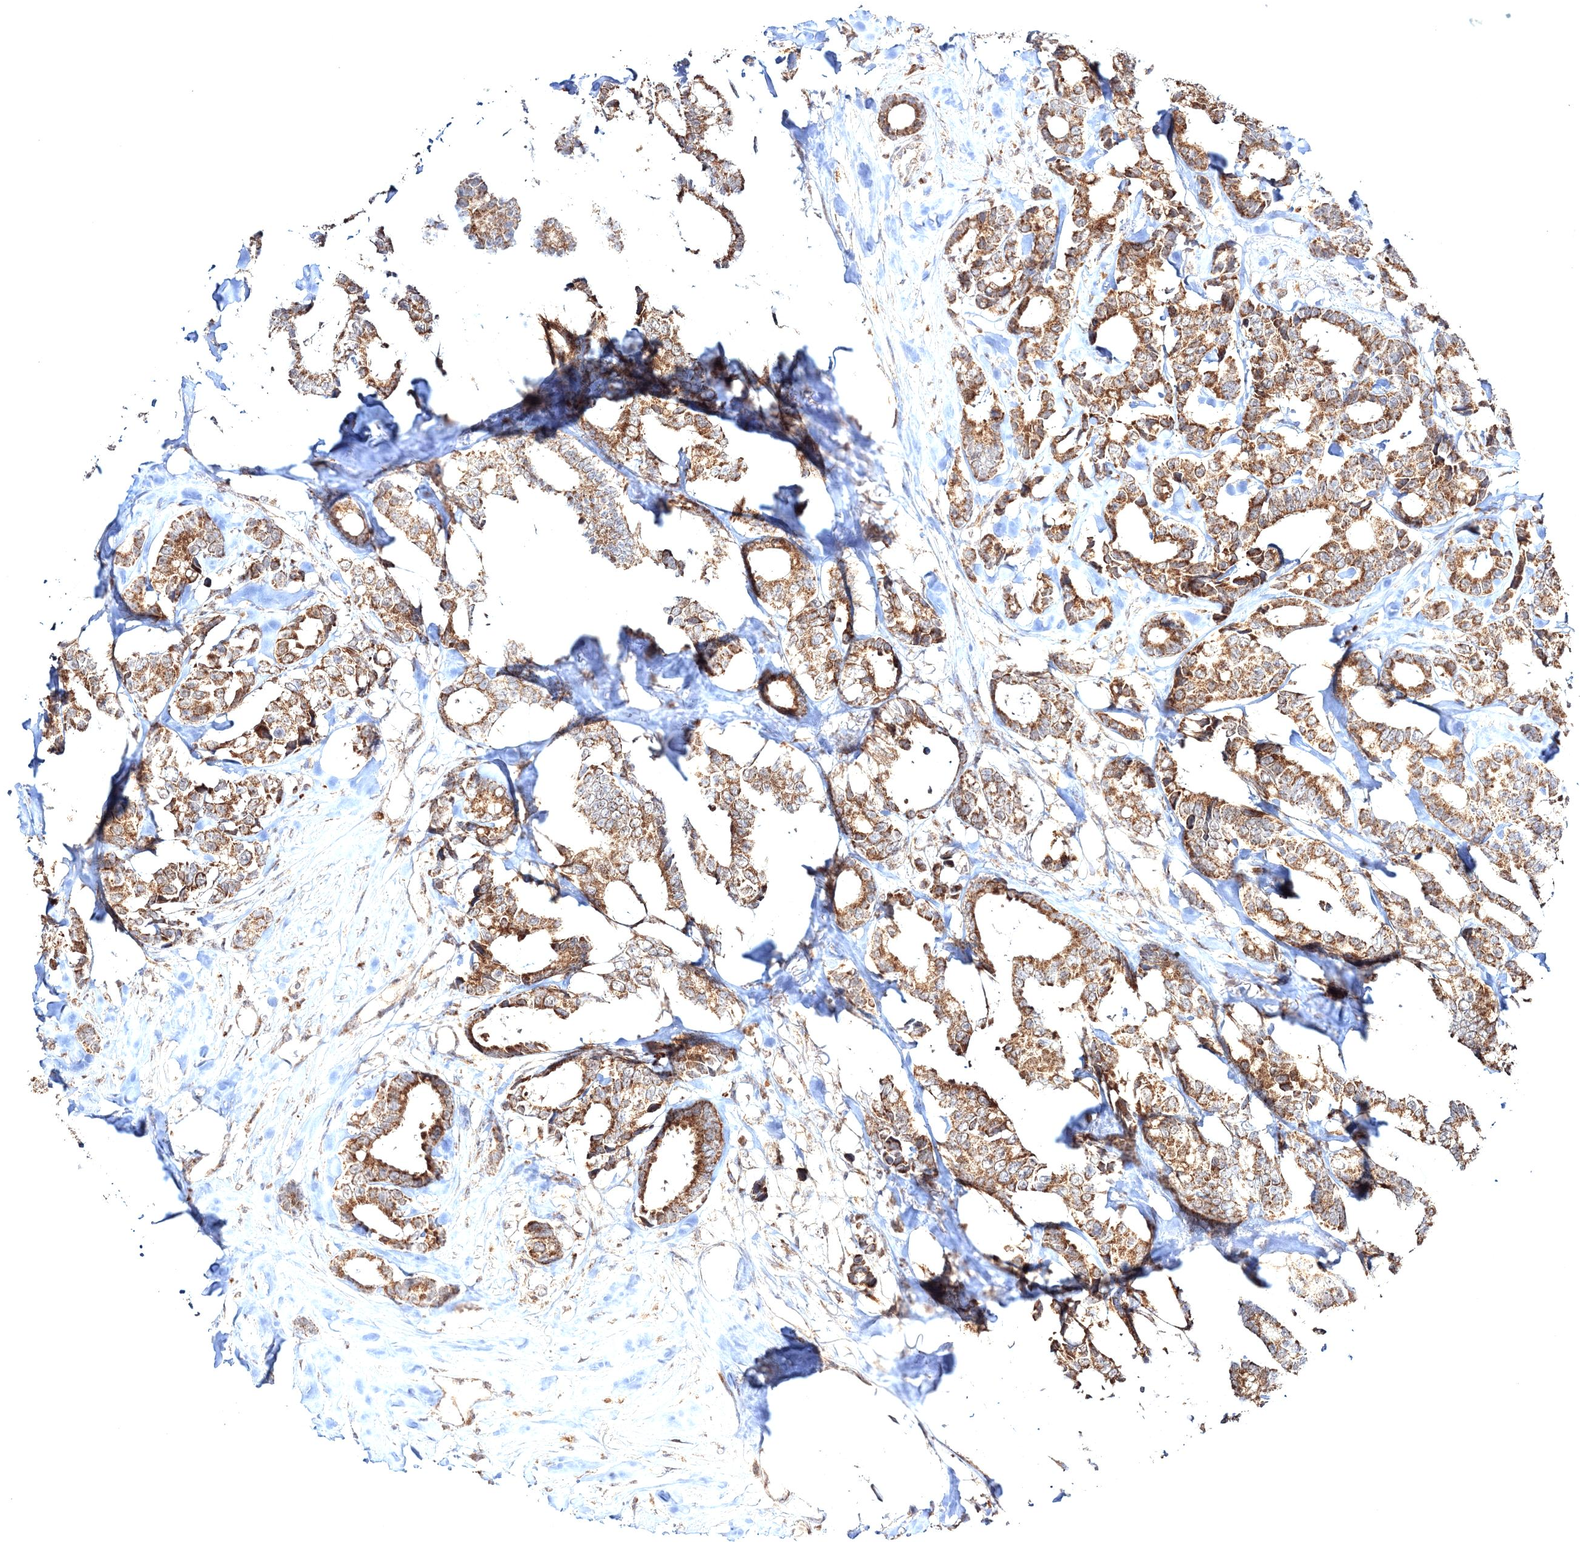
{"staining": {"intensity": "moderate", "quantity": ">75%", "location": "cytoplasmic/membranous"}, "tissue": "breast cancer", "cell_type": "Tumor cells", "image_type": "cancer", "snomed": [{"axis": "morphology", "description": "Duct carcinoma"}, {"axis": "topography", "description": "Breast"}], "caption": "Immunohistochemistry photomicrograph of neoplastic tissue: breast cancer stained using IHC demonstrates medium levels of moderate protein expression localized specifically in the cytoplasmic/membranous of tumor cells, appearing as a cytoplasmic/membranous brown color.", "gene": "PEX13", "patient": {"sex": "female", "age": 87}}